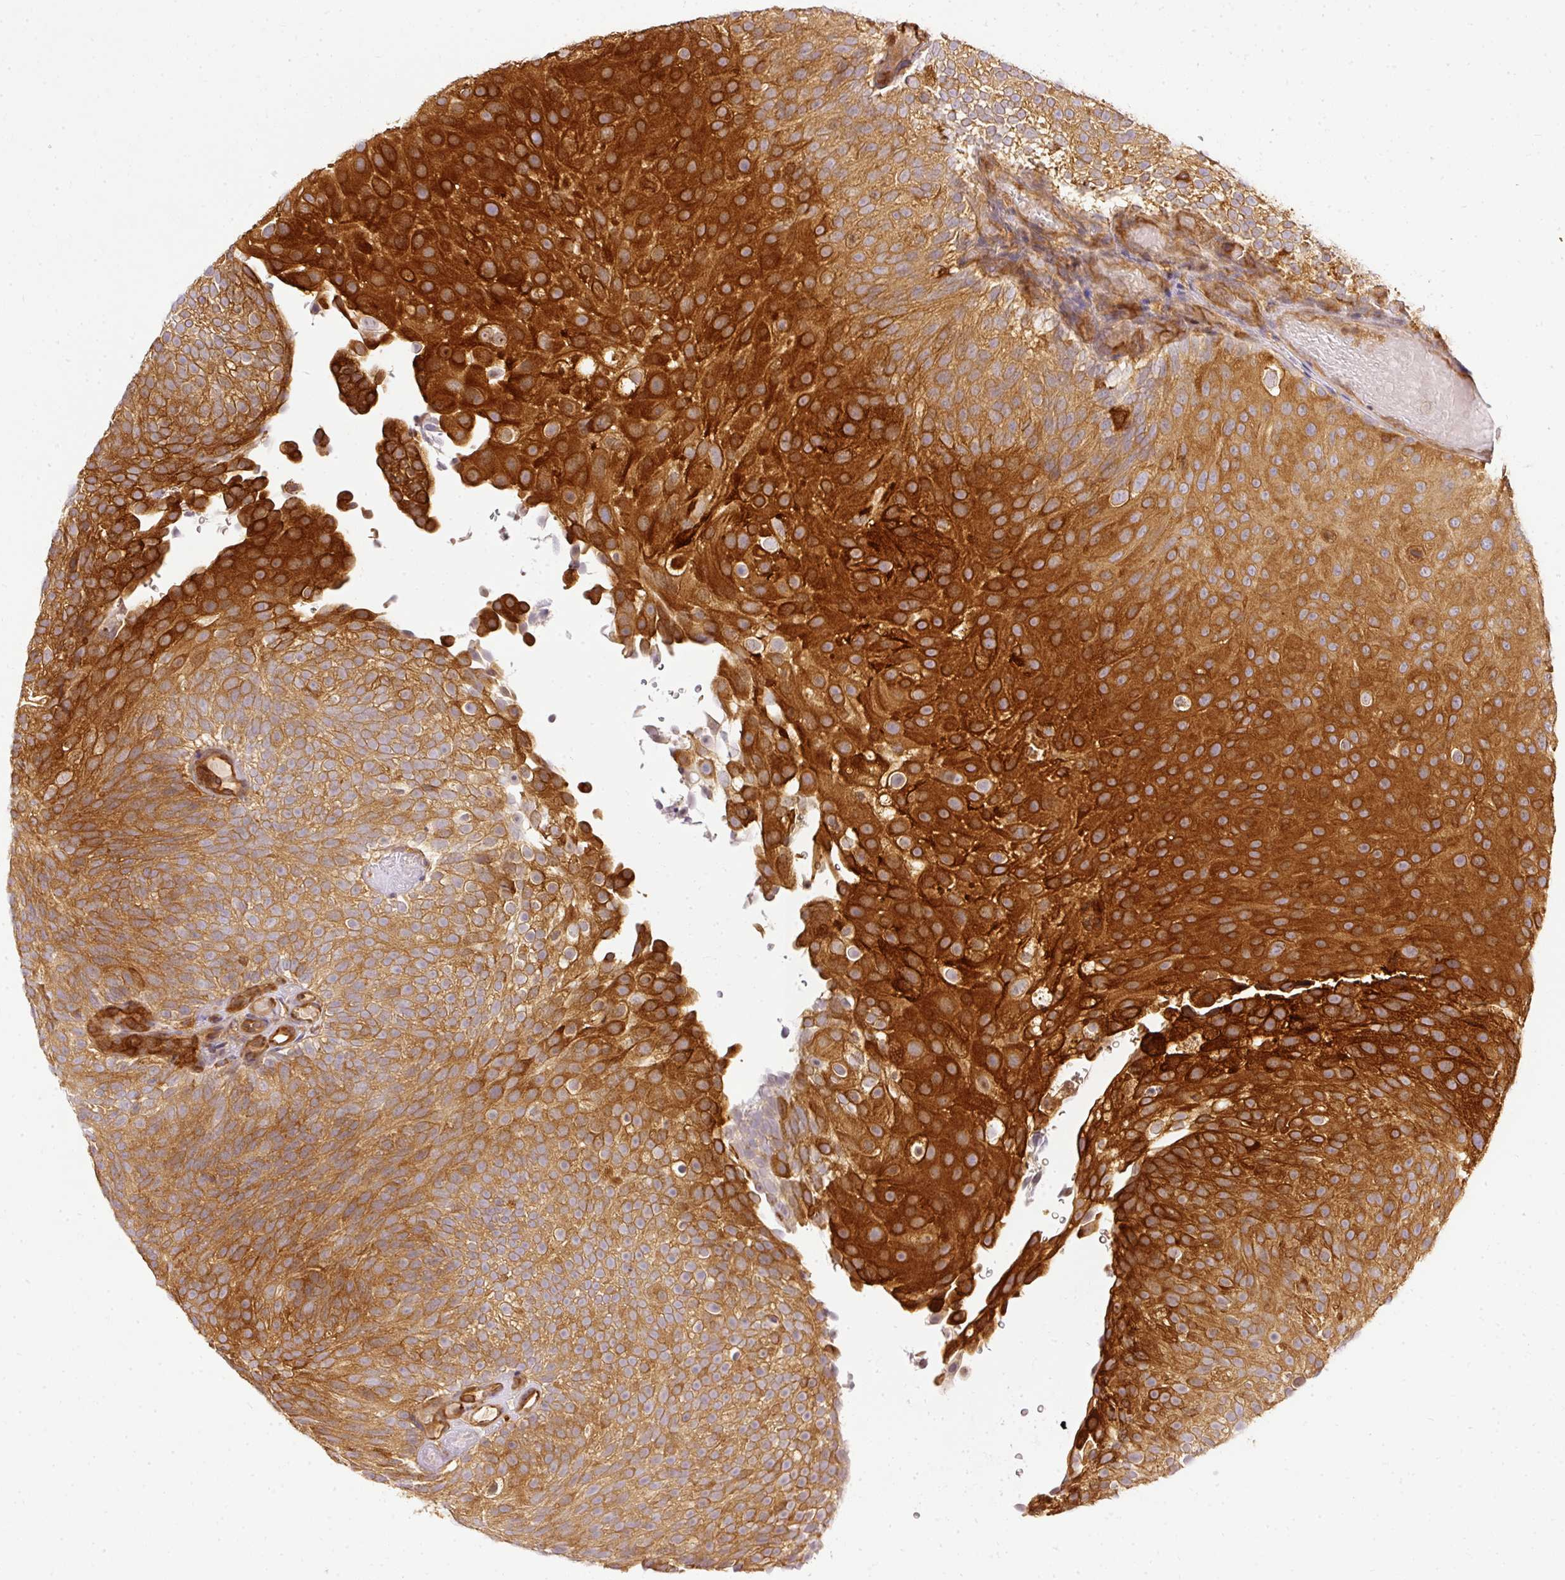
{"staining": {"intensity": "strong", "quantity": ">75%", "location": "cytoplasmic/membranous"}, "tissue": "urothelial cancer", "cell_type": "Tumor cells", "image_type": "cancer", "snomed": [{"axis": "morphology", "description": "Urothelial carcinoma, Low grade"}, {"axis": "topography", "description": "Urinary bladder"}], "caption": "Protein analysis of urothelial cancer tissue displays strong cytoplasmic/membranous expression in about >75% of tumor cells.", "gene": "ARMH3", "patient": {"sex": "male", "age": 78}}